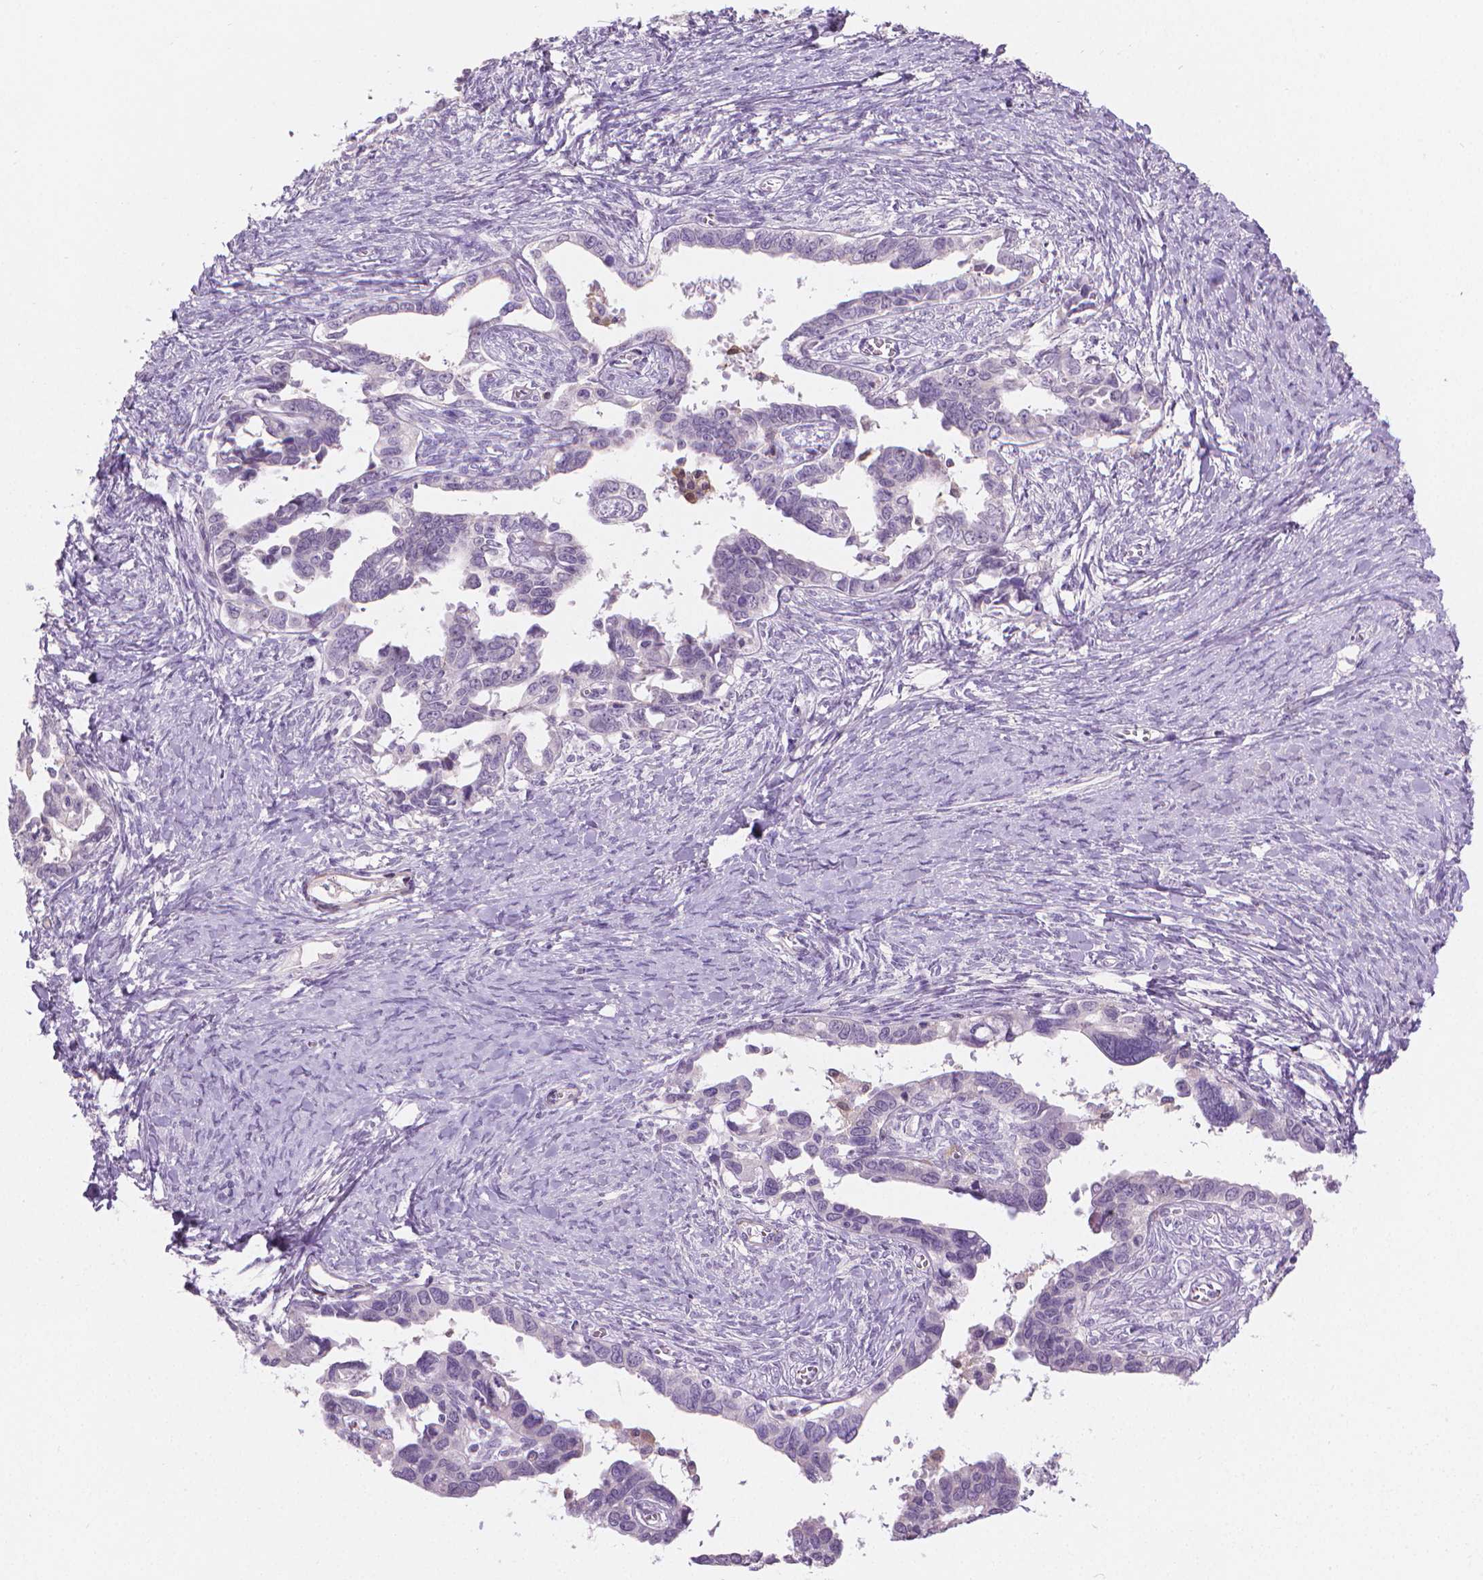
{"staining": {"intensity": "negative", "quantity": "none", "location": "none"}, "tissue": "ovarian cancer", "cell_type": "Tumor cells", "image_type": "cancer", "snomed": [{"axis": "morphology", "description": "Cystadenocarcinoma, serous, NOS"}, {"axis": "topography", "description": "Ovary"}], "caption": "An immunohistochemistry (IHC) histopathology image of ovarian cancer is shown. There is no staining in tumor cells of ovarian cancer. Brightfield microscopy of immunohistochemistry (IHC) stained with DAB (3,3'-diaminobenzidine) (brown) and hematoxylin (blue), captured at high magnification.", "gene": "GSDMA", "patient": {"sex": "female", "age": 69}}